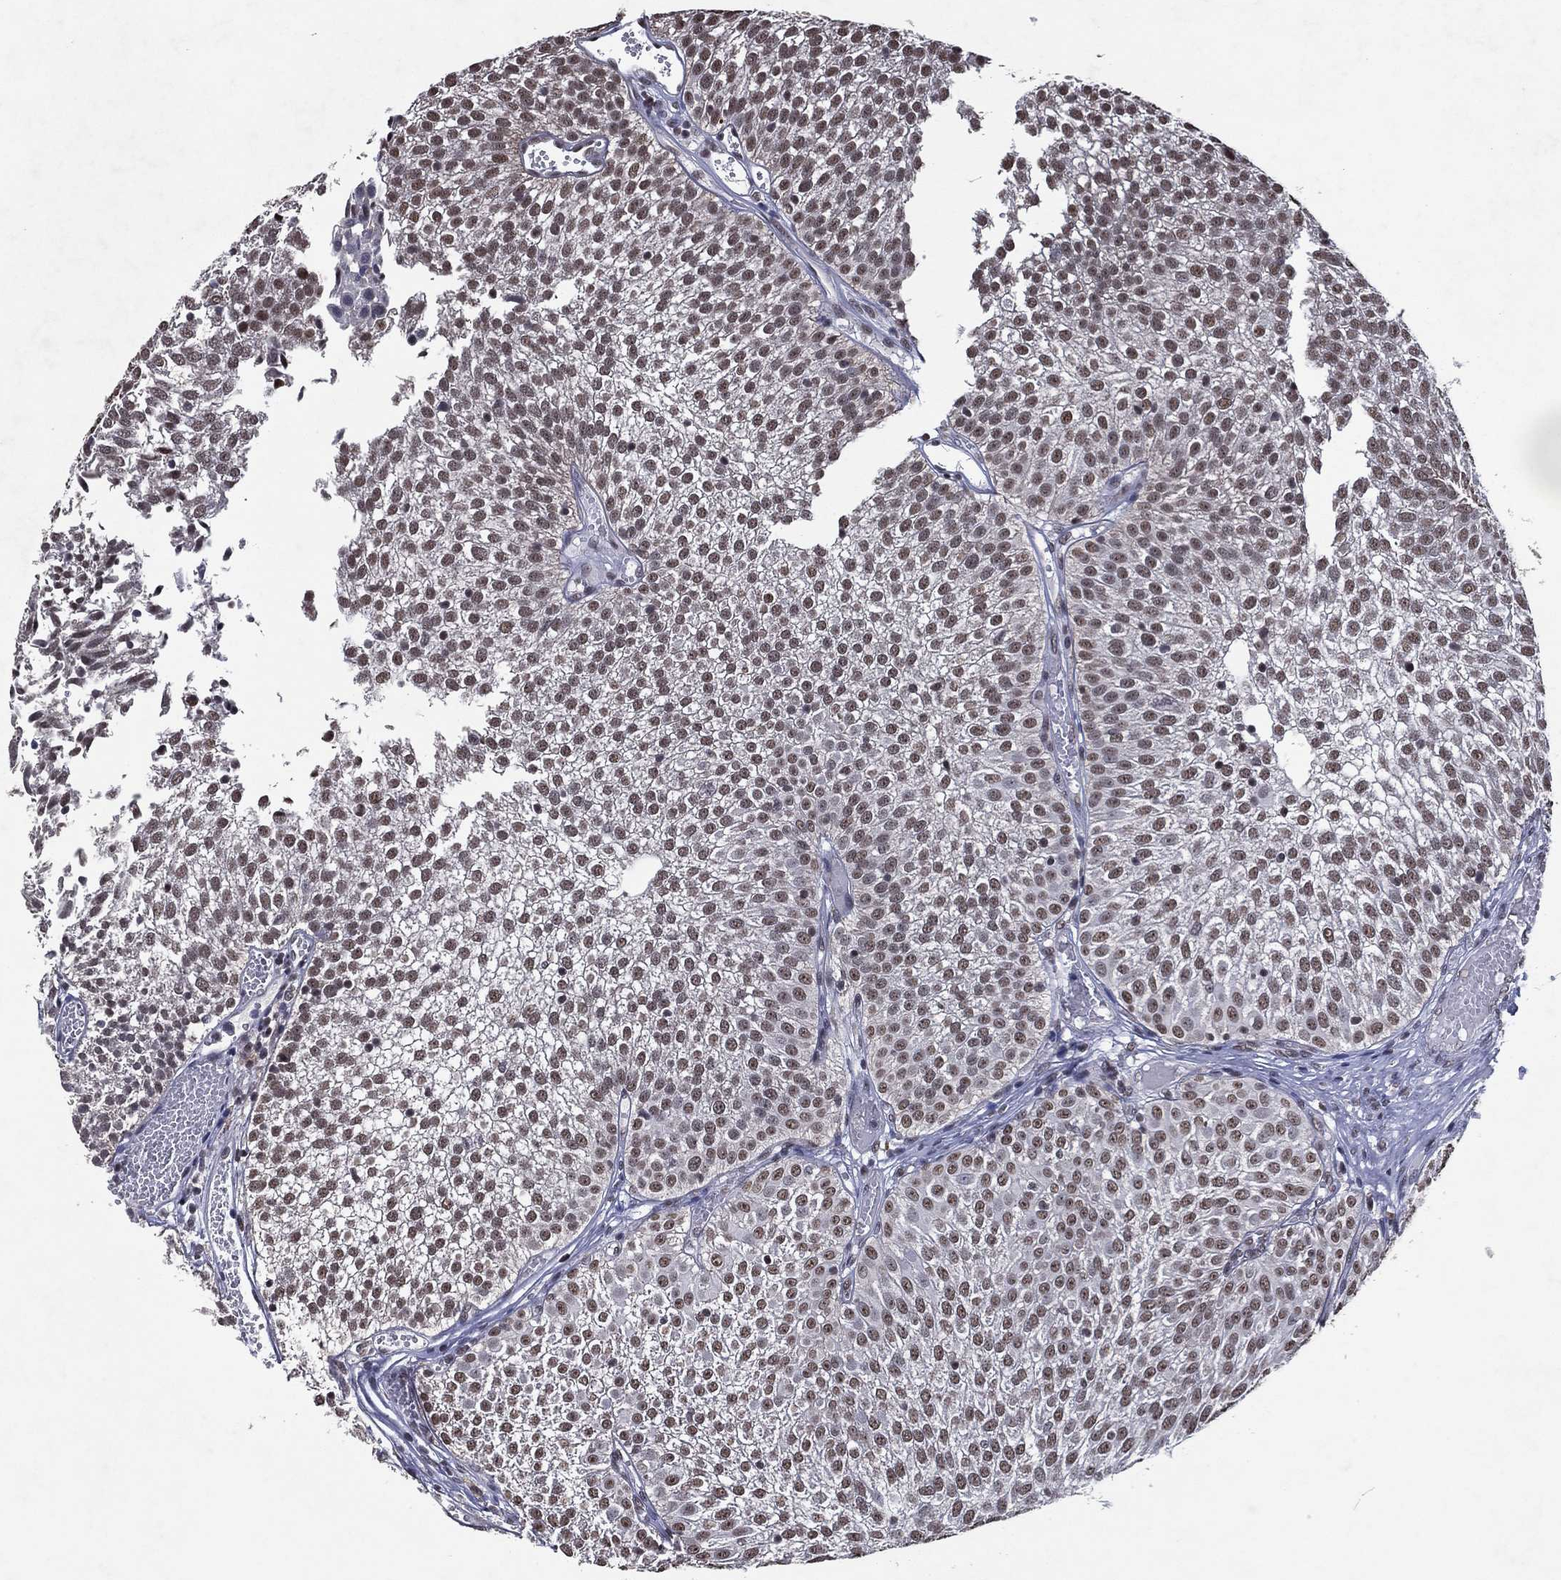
{"staining": {"intensity": "weak", "quantity": "<25%", "location": "nuclear"}, "tissue": "urothelial cancer", "cell_type": "Tumor cells", "image_type": "cancer", "snomed": [{"axis": "morphology", "description": "Urothelial carcinoma, Low grade"}, {"axis": "topography", "description": "Urinary bladder"}], "caption": "This micrograph is of low-grade urothelial carcinoma stained with immunohistochemistry (IHC) to label a protein in brown with the nuclei are counter-stained blue. There is no staining in tumor cells. (DAB (3,3'-diaminobenzidine) immunohistochemistry (IHC) visualized using brightfield microscopy, high magnification).", "gene": "ZBTB42", "patient": {"sex": "male", "age": 52}}